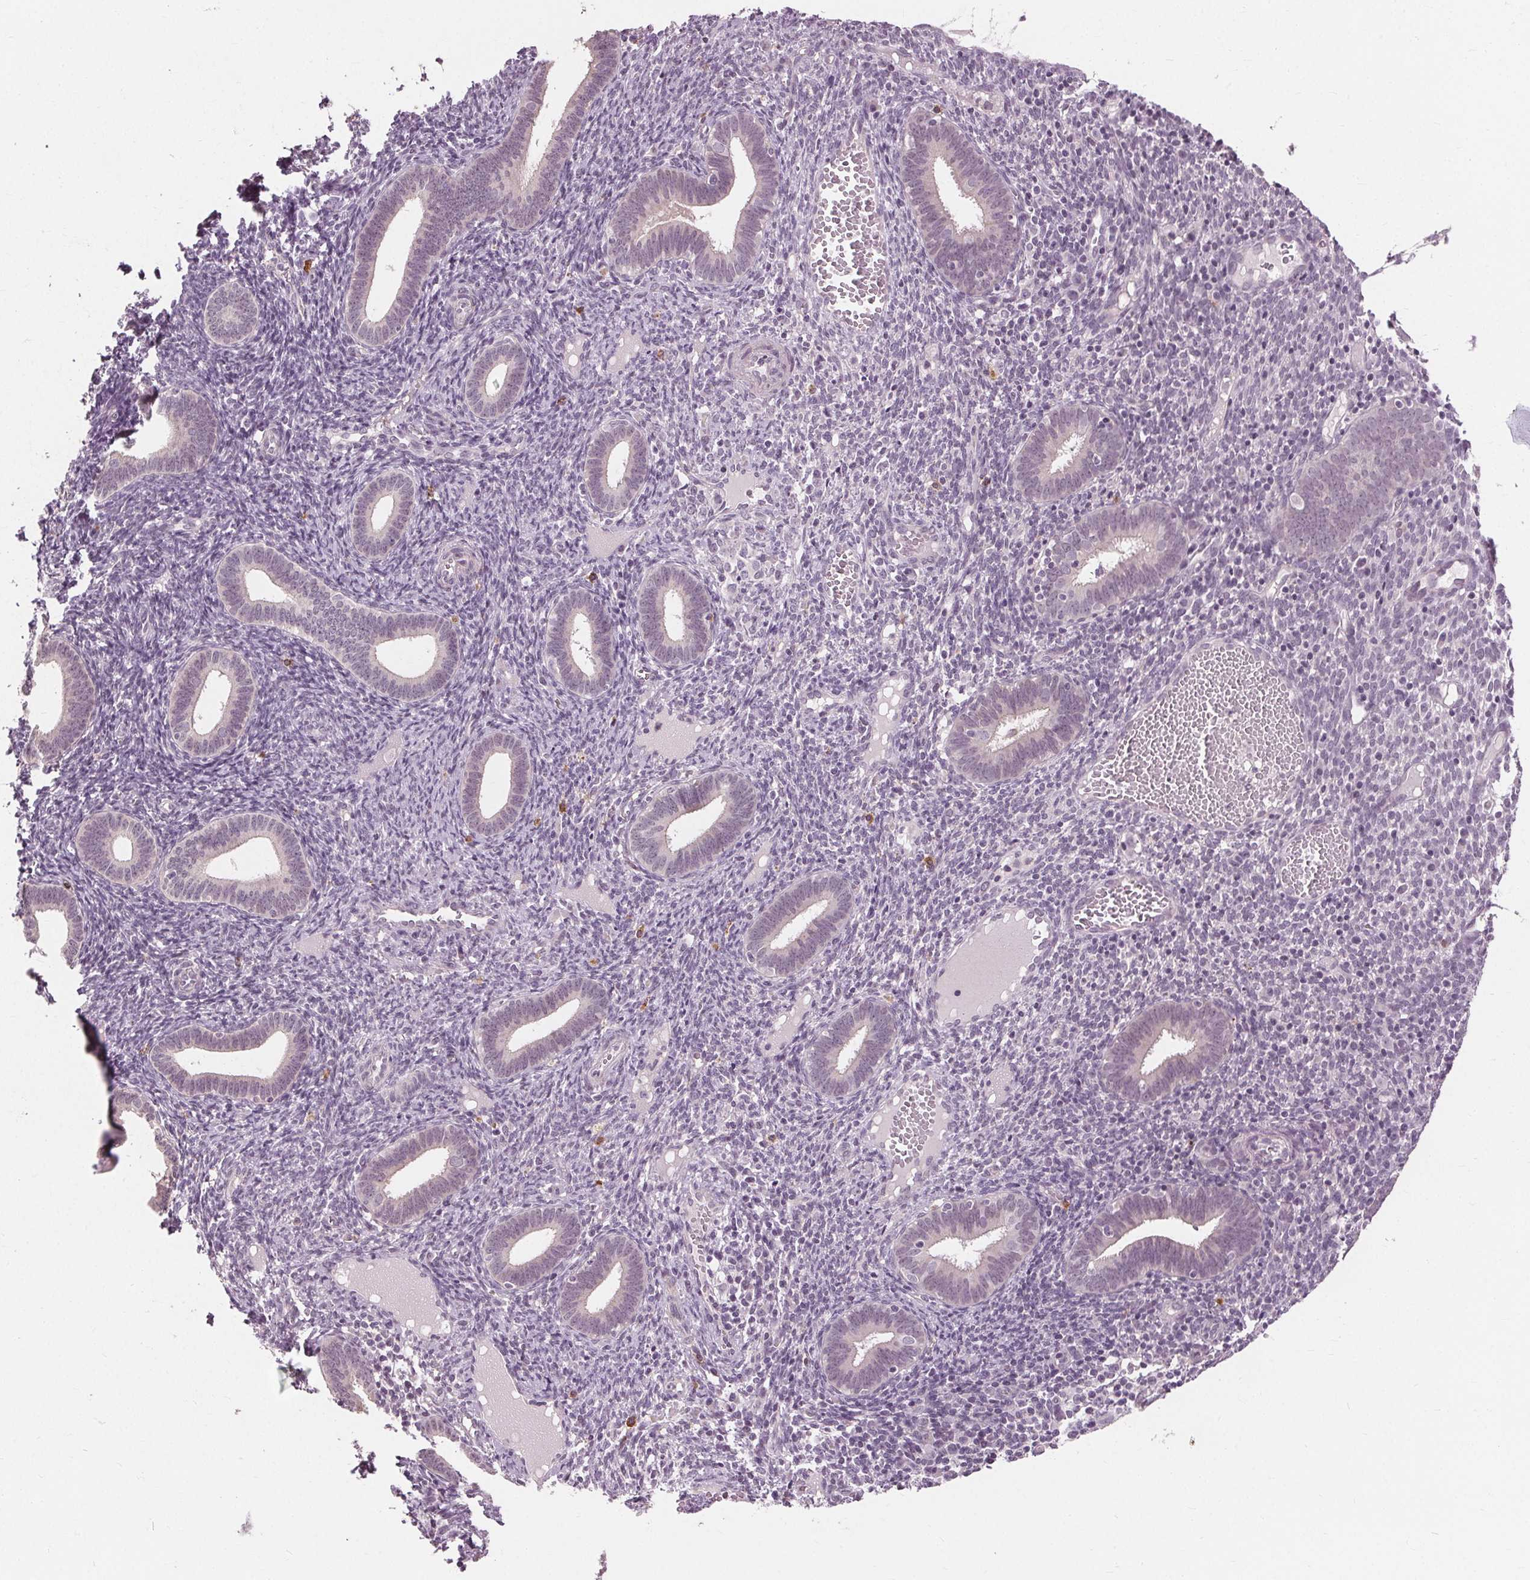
{"staining": {"intensity": "negative", "quantity": "none", "location": "none"}, "tissue": "endometrium", "cell_type": "Cells in endometrial stroma", "image_type": "normal", "snomed": [{"axis": "morphology", "description": "Normal tissue, NOS"}, {"axis": "topography", "description": "Endometrium"}], "caption": "Cells in endometrial stroma show no significant protein staining in benign endometrium.", "gene": "SIGLEC6", "patient": {"sex": "female", "age": 41}}